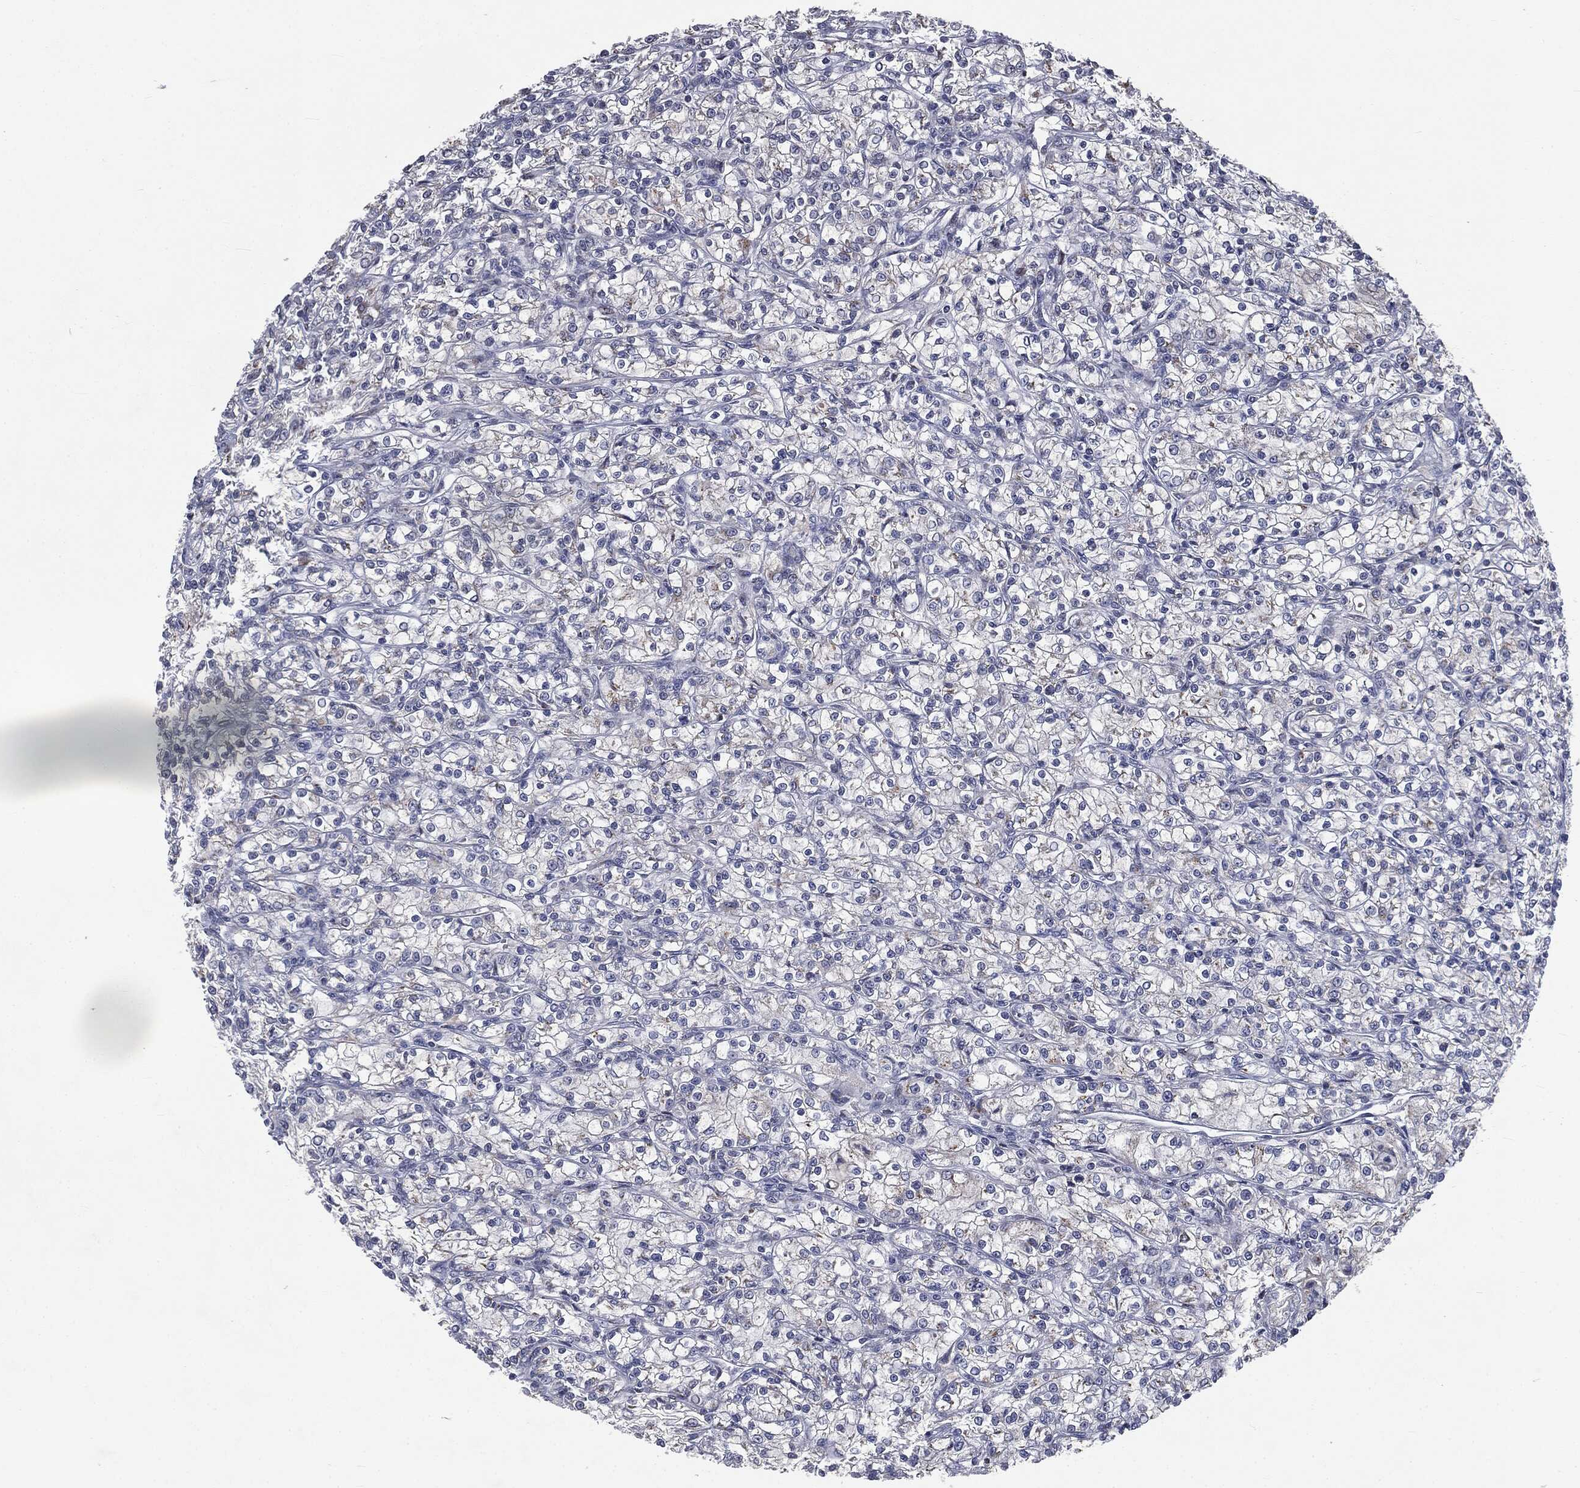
{"staining": {"intensity": "negative", "quantity": "none", "location": "none"}, "tissue": "renal cancer", "cell_type": "Tumor cells", "image_type": "cancer", "snomed": [{"axis": "morphology", "description": "Adenocarcinoma, NOS"}, {"axis": "topography", "description": "Kidney"}], "caption": "An immunohistochemistry image of adenocarcinoma (renal) is shown. There is no staining in tumor cells of adenocarcinoma (renal).", "gene": "CASD1", "patient": {"sex": "female", "age": 59}}